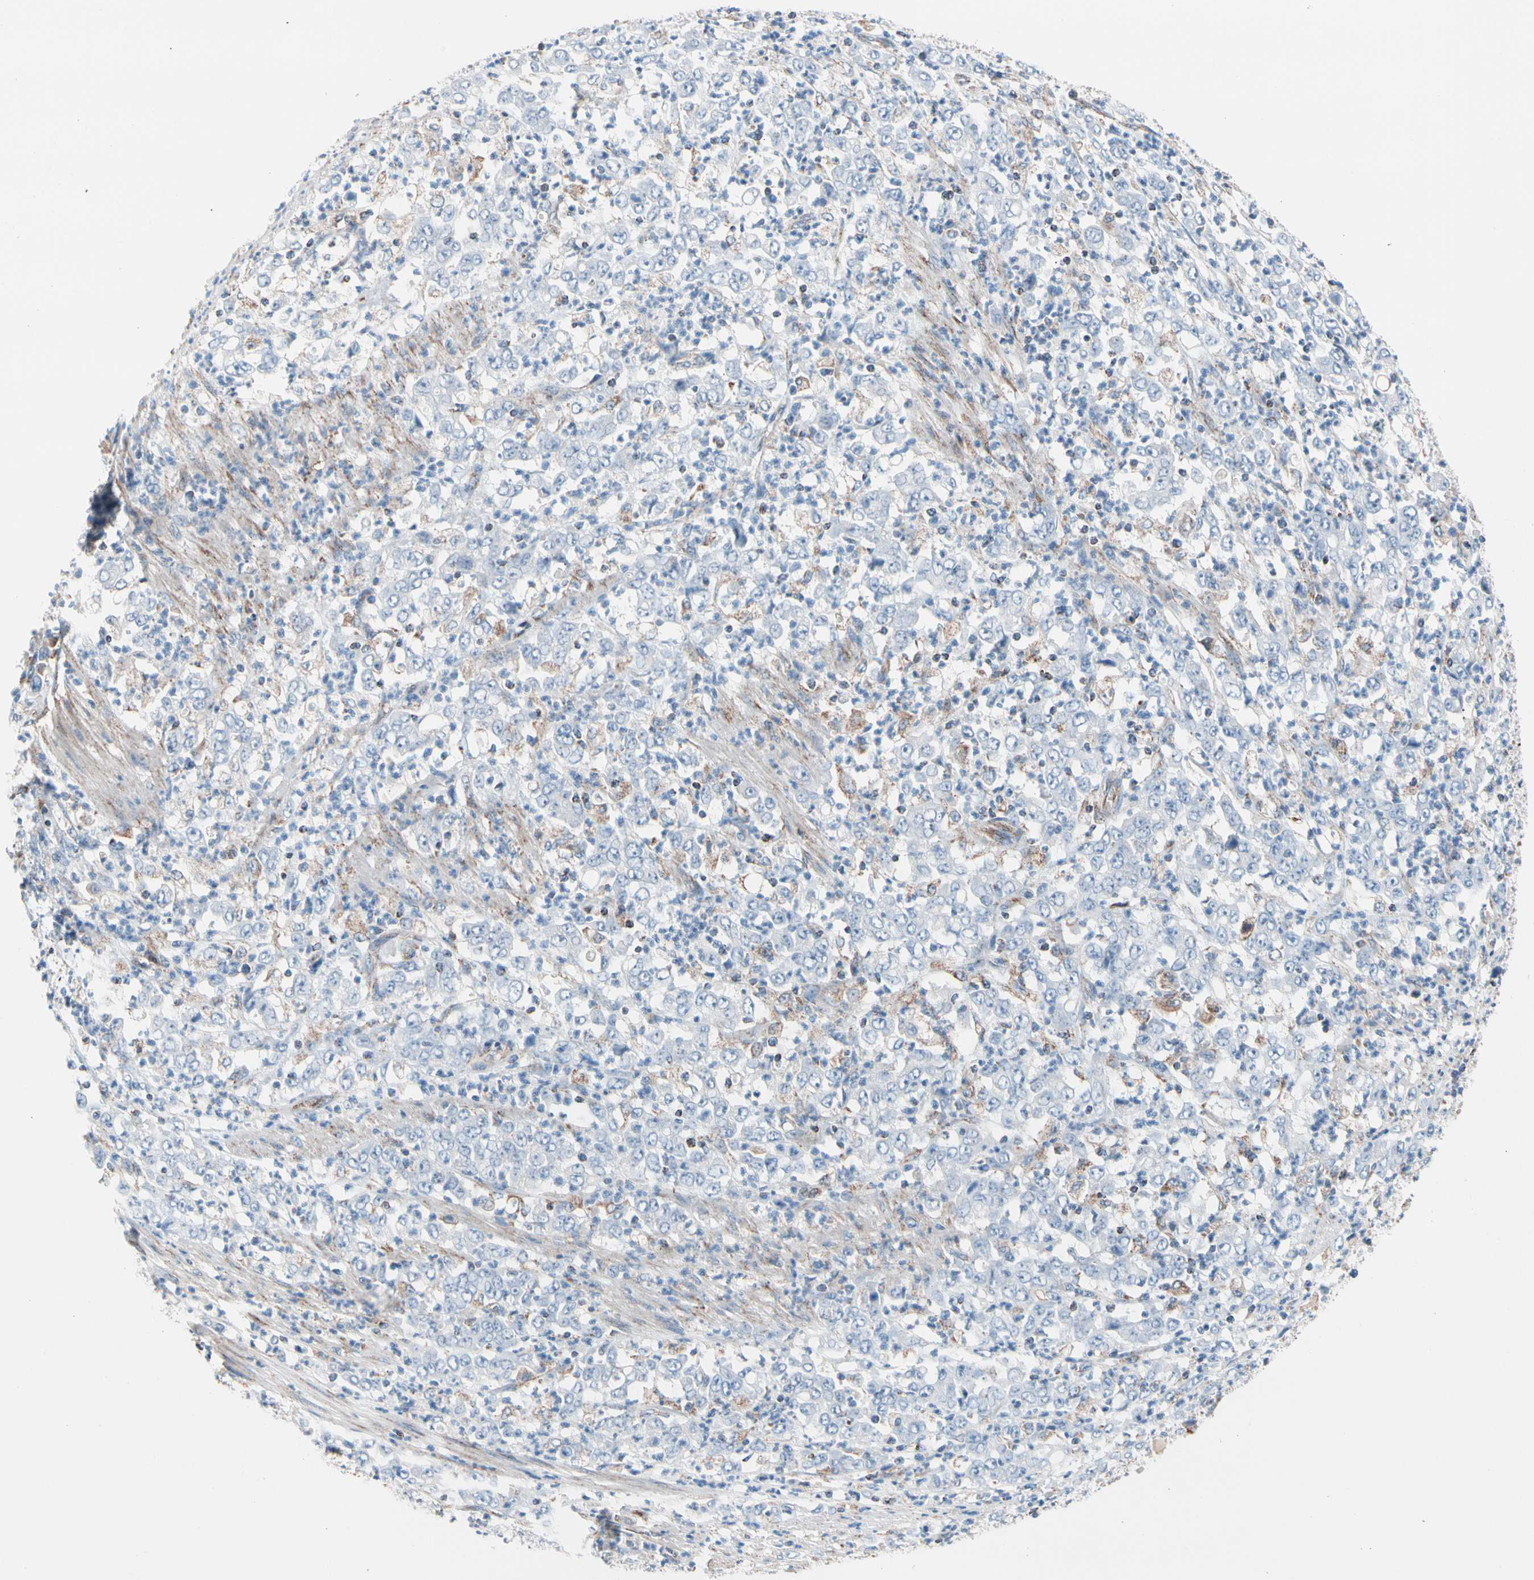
{"staining": {"intensity": "negative", "quantity": "none", "location": "none"}, "tissue": "stomach cancer", "cell_type": "Tumor cells", "image_type": "cancer", "snomed": [{"axis": "morphology", "description": "Adenocarcinoma, NOS"}, {"axis": "topography", "description": "Stomach, lower"}], "caption": "Tumor cells show no significant expression in stomach adenocarcinoma. (Stains: DAB (3,3'-diaminobenzidine) immunohistochemistry (IHC) with hematoxylin counter stain, Microscopy: brightfield microscopy at high magnification).", "gene": "HK1", "patient": {"sex": "female", "age": 71}}